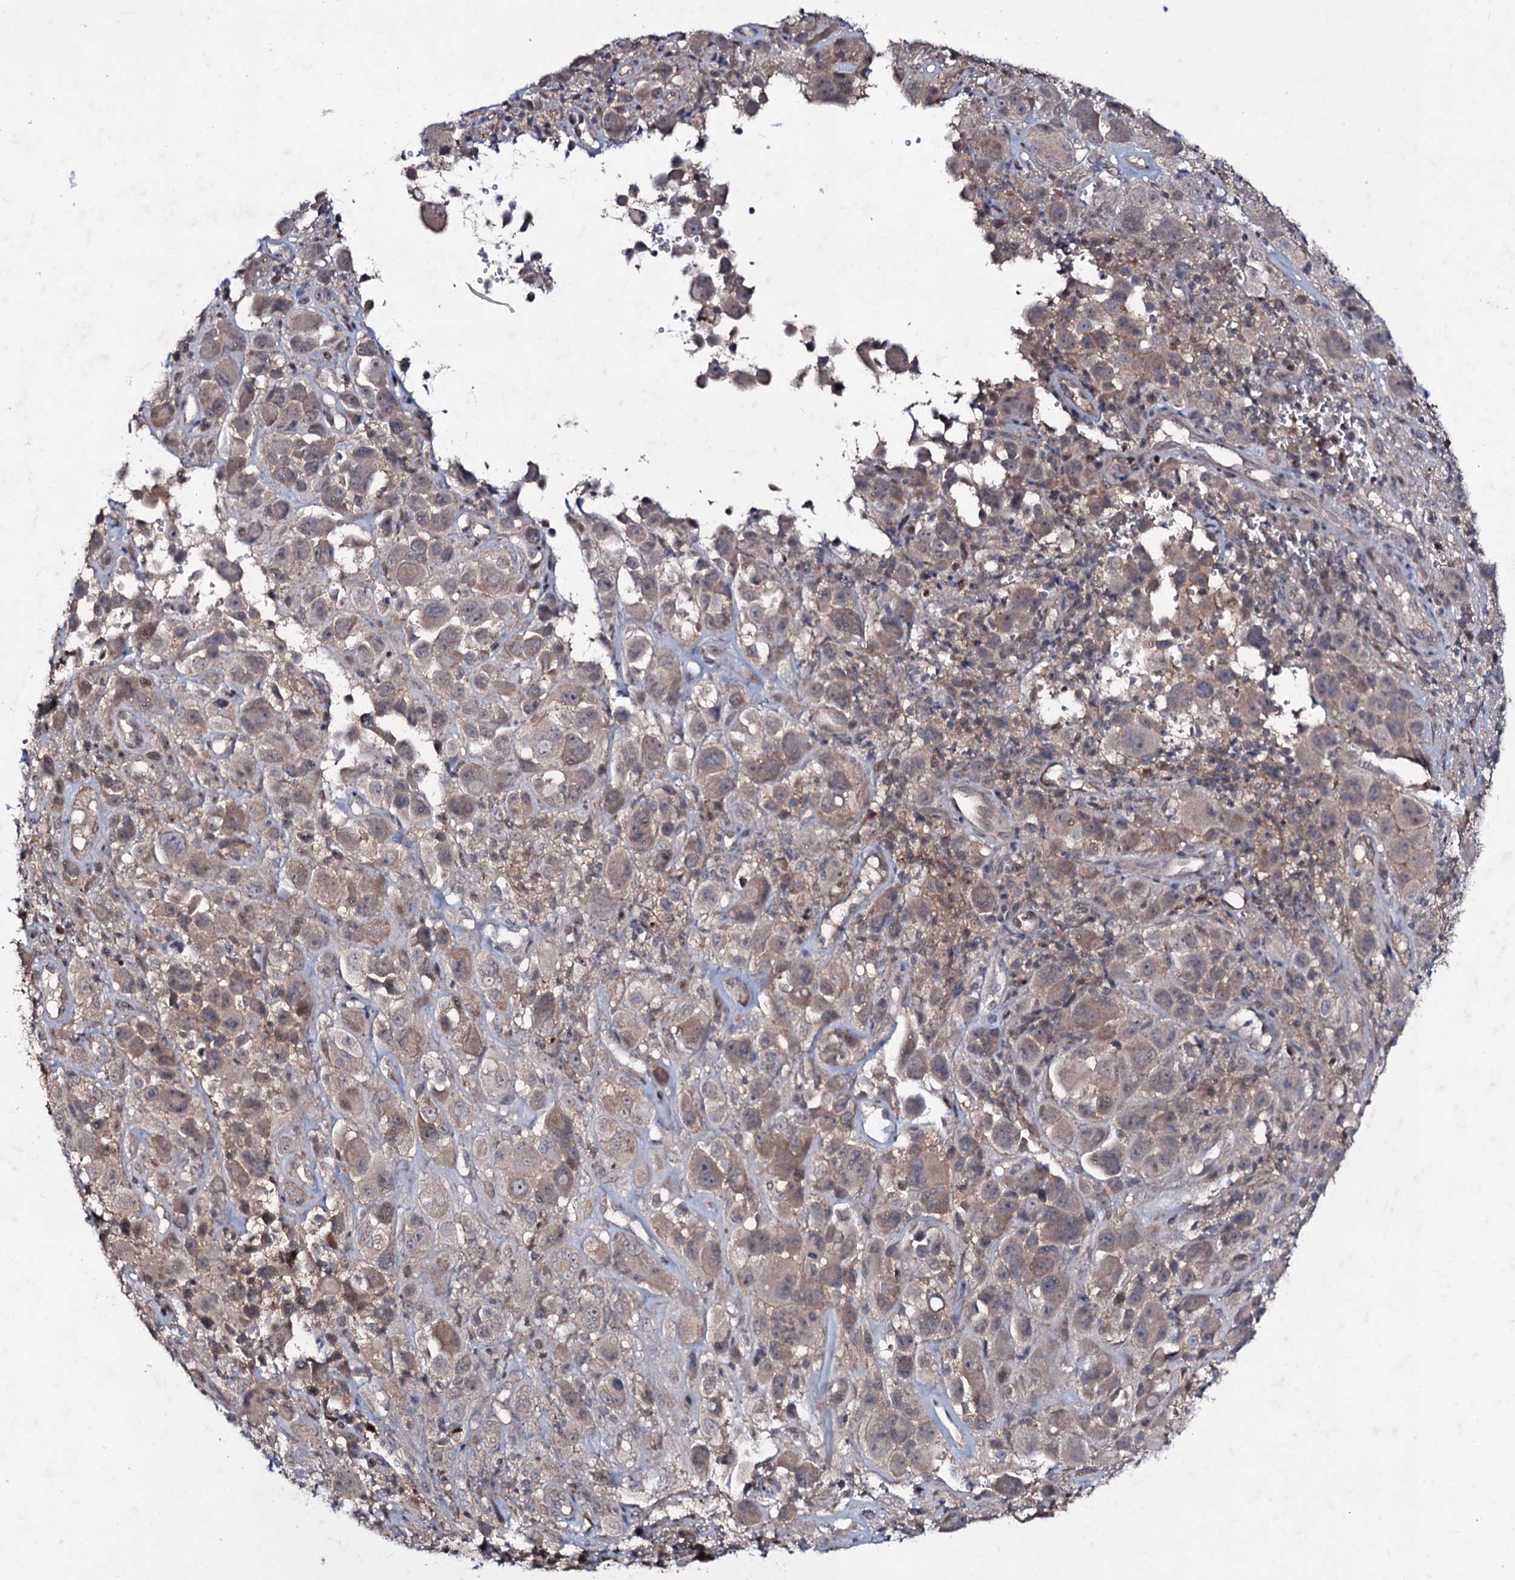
{"staining": {"intensity": "weak", "quantity": ">75%", "location": "cytoplasmic/membranous"}, "tissue": "melanoma", "cell_type": "Tumor cells", "image_type": "cancer", "snomed": [{"axis": "morphology", "description": "Malignant melanoma, NOS"}, {"axis": "topography", "description": "Skin of trunk"}], "caption": "Malignant melanoma was stained to show a protein in brown. There is low levels of weak cytoplasmic/membranous expression in about >75% of tumor cells.", "gene": "SNAP23", "patient": {"sex": "male", "age": 71}}